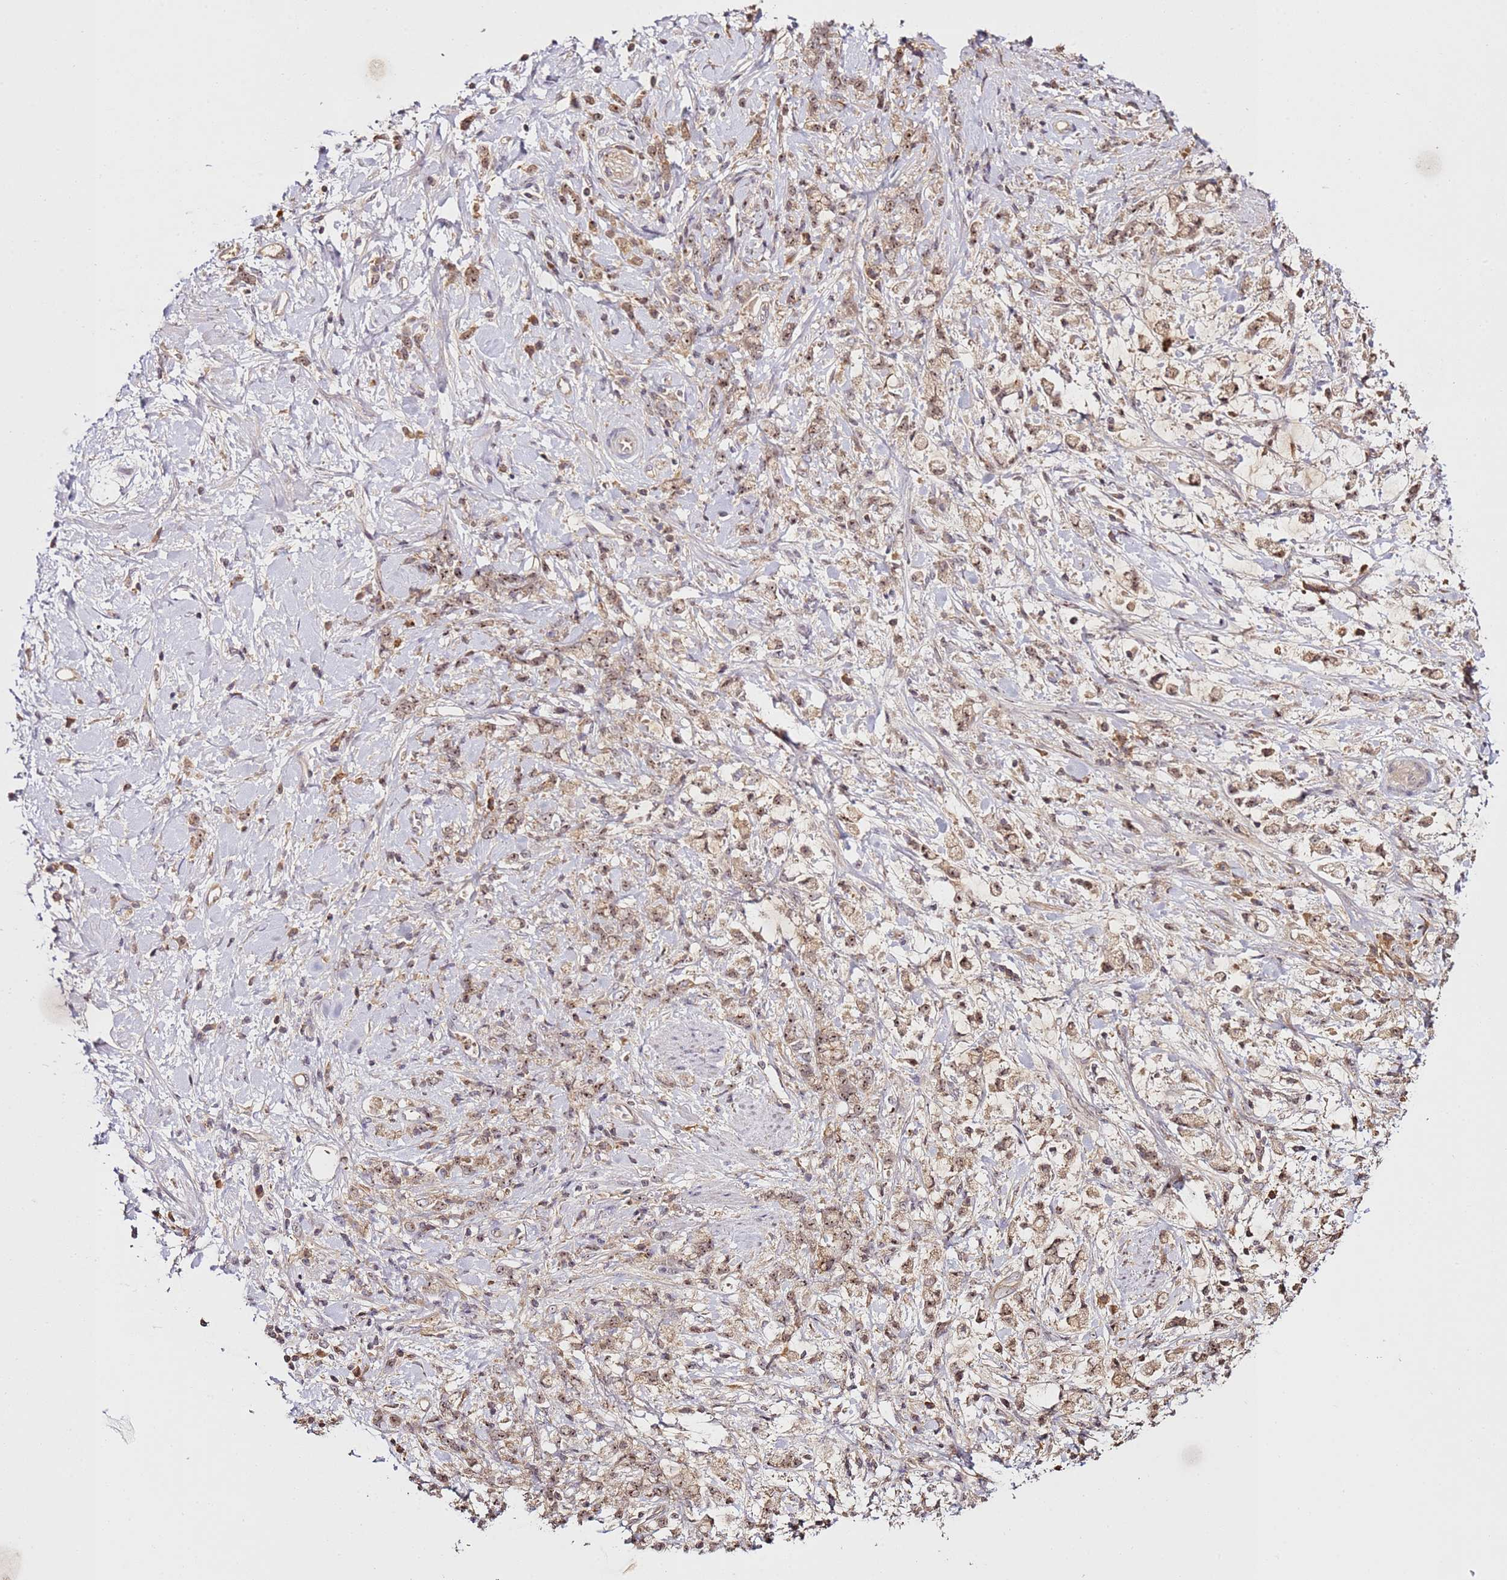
{"staining": {"intensity": "weak", "quantity": ">75%", "location": "cytoplasmic/membranous,nuclear"}, "tissue": "stomach cancer", "cell_type": "Tumor cells", "image_type": "cancer", "snomed": [{"axis": "morphology", "description": "Adenocarcinoma, NOS"}, {"axis": "topography", "description": "Stomach"}], "caption": "Immunohistochemistry (IHC) (DAB) staining of adenocarcinoma (stomach) exhibits weak cytoplasmic/membranous and nuclear protein expression in about >75% of tumor cells.", "gene": "DDX27", "patient": {"sex": "female", "age": 60}}